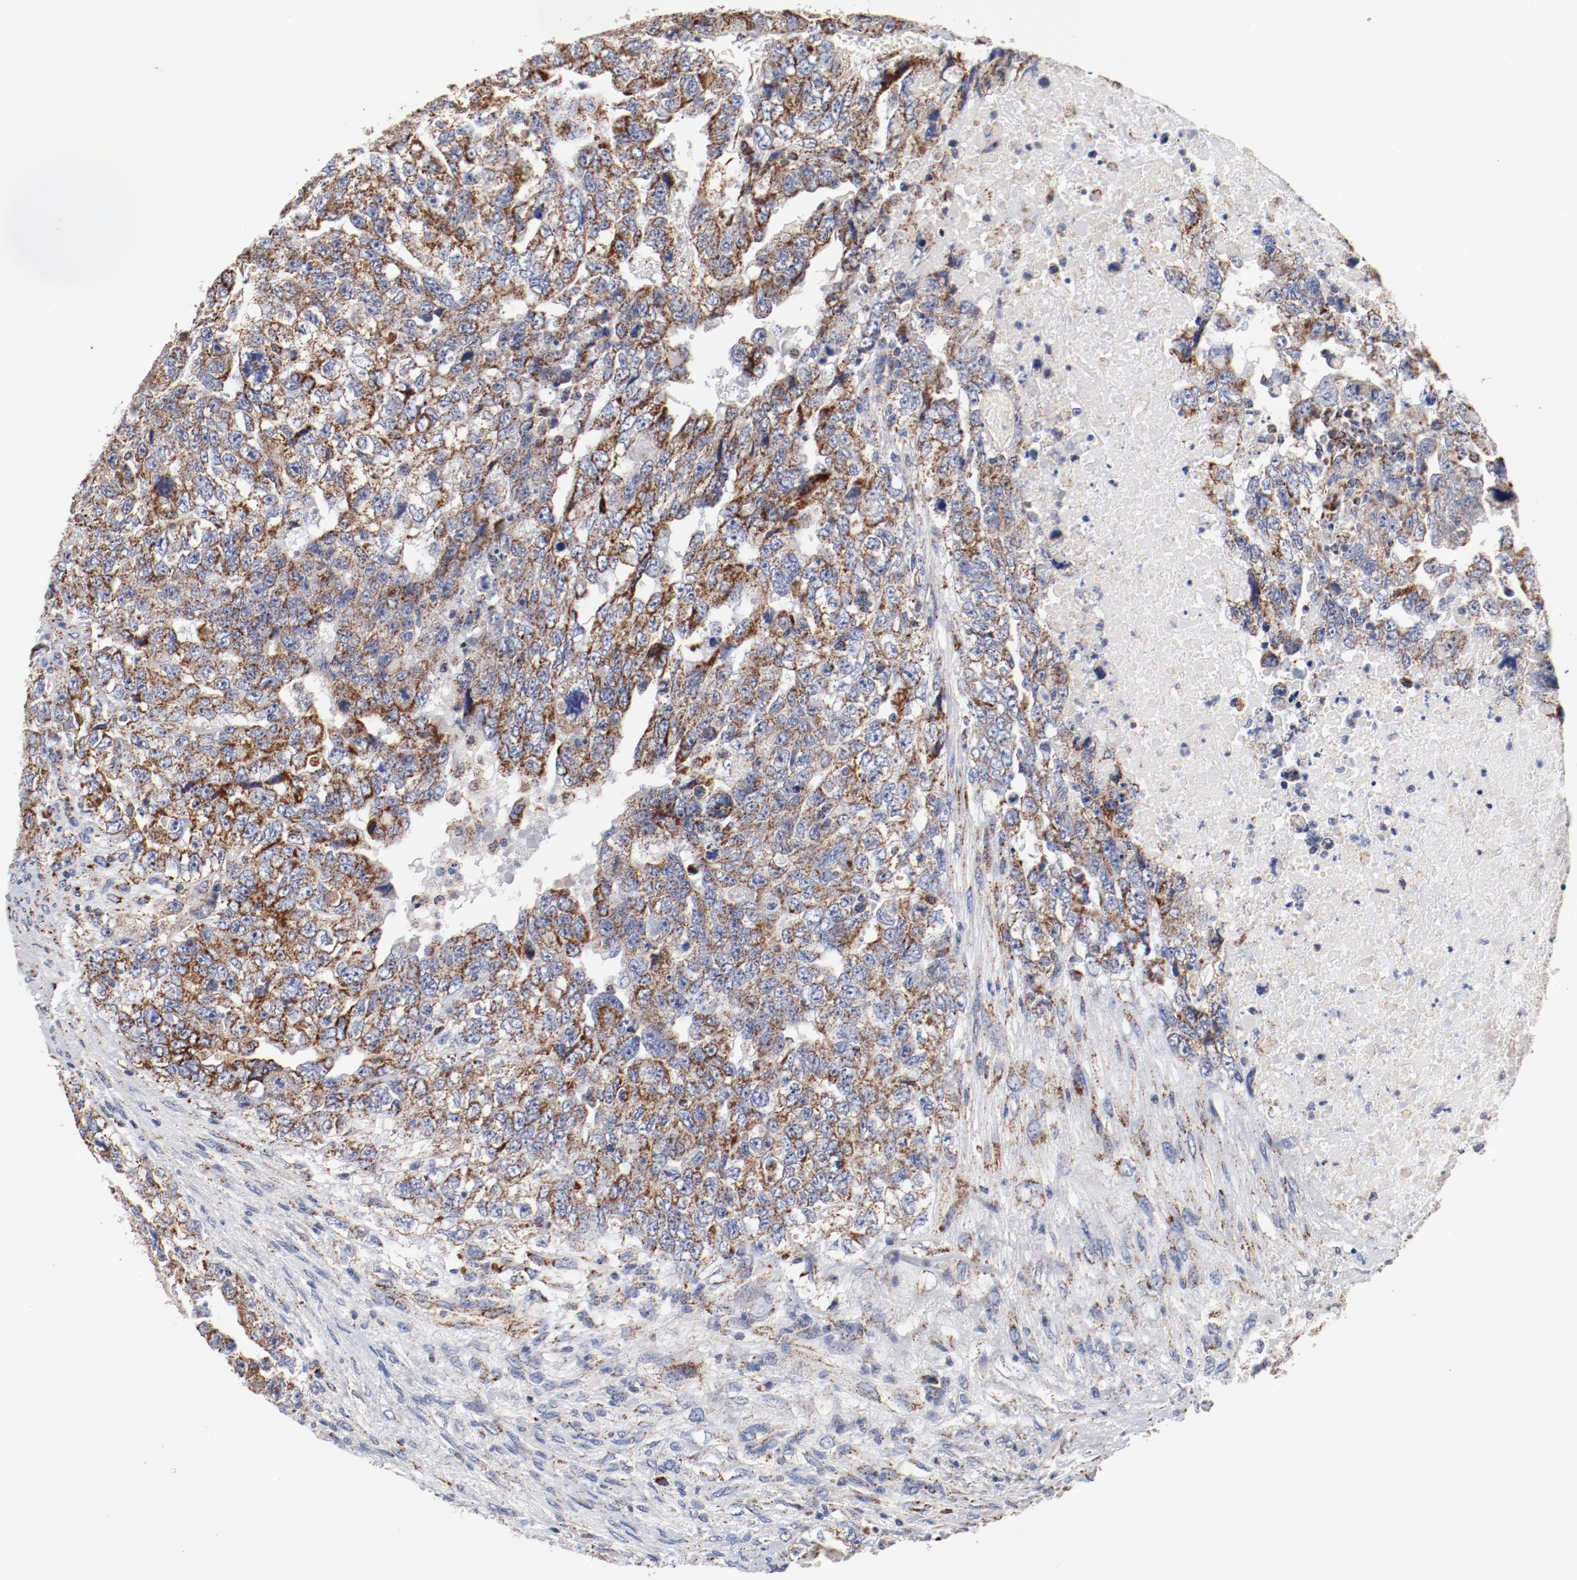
{"staining": {"intensity": "strong", "quantity": ">75%", "location": "cytoplasmic/membranous"}, "tissue": "testis cancer", "cell_type": "Tumor cells", "image_type": "cancer", "snomed": [{"axis": "morphology", "description": "Carcinoma, Embryonal, NOS"}, {"axis": "topography", "description": "Testis"}], "caption": "Testis embryonal carcinoma stained with a brown dye reveals strong cytoplasmic/membranous positive expression in about >75% of tumor cells.", "gene": "NDUFV2", "patient": {"sex": "male", "age": 36}}